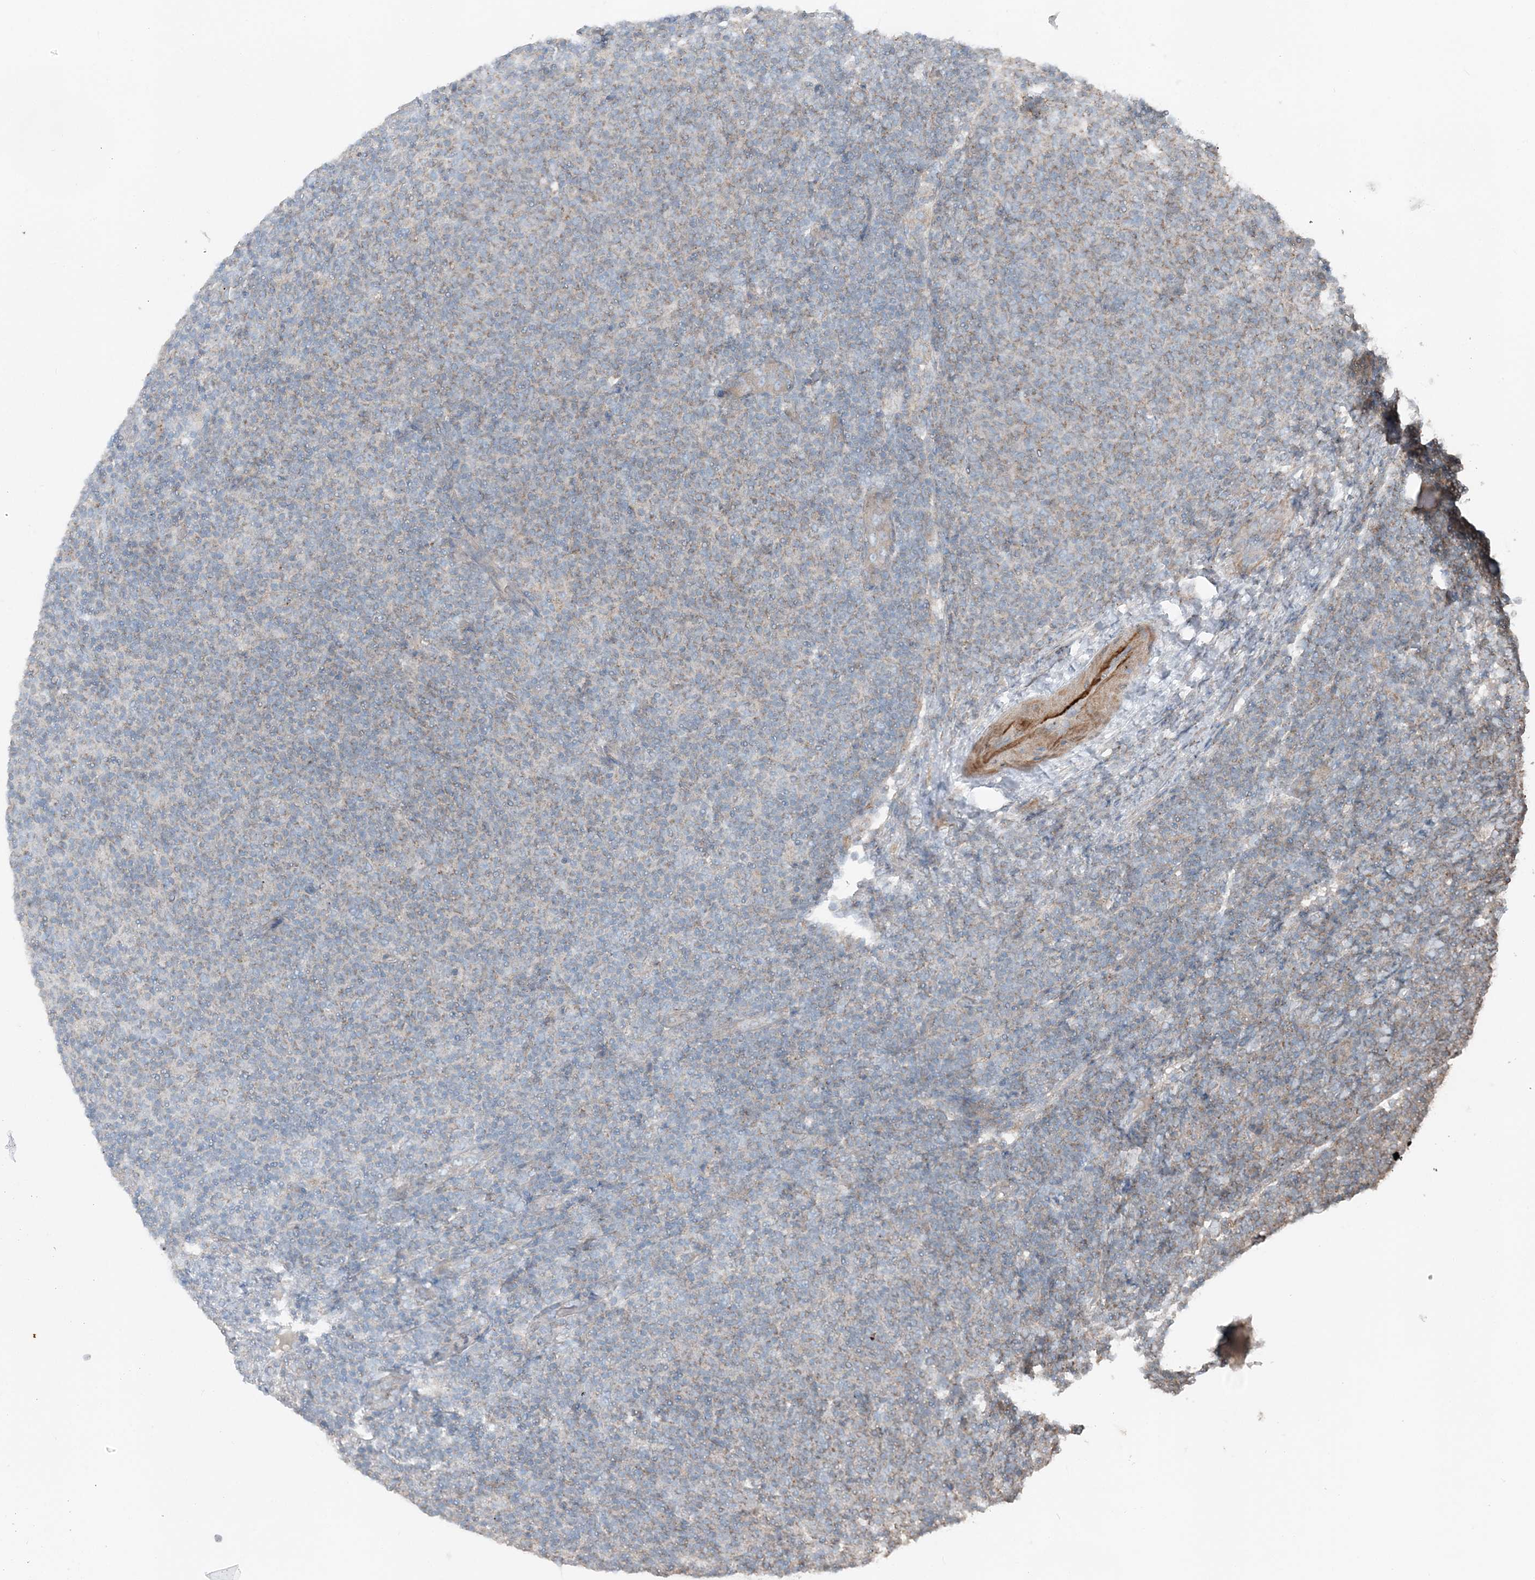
{"staining": {"intensity": "moderate", "quantity": "<25%", "location": "cytoplasmic/membranous"}, "tissue": "lymphoma", "cell_type": "Tumor cells", "image_type": "cancer", "snomed": [{"axis": "morphology", "description": "Malignant lymphoma, non-Hodgkin's type, Low grade"}, {"axis": "topography", "description": "Lymph node"}], "caption": "Immunohistochemical staining of human malignant lymphoma, non-Hodgkin's type (low-grade) reveals moderate cytoplasmic/membranous protein positivity in approximately <25% of tumor cells.", "gene": "KY", "patient": {"sex": "male", "age": 66}}